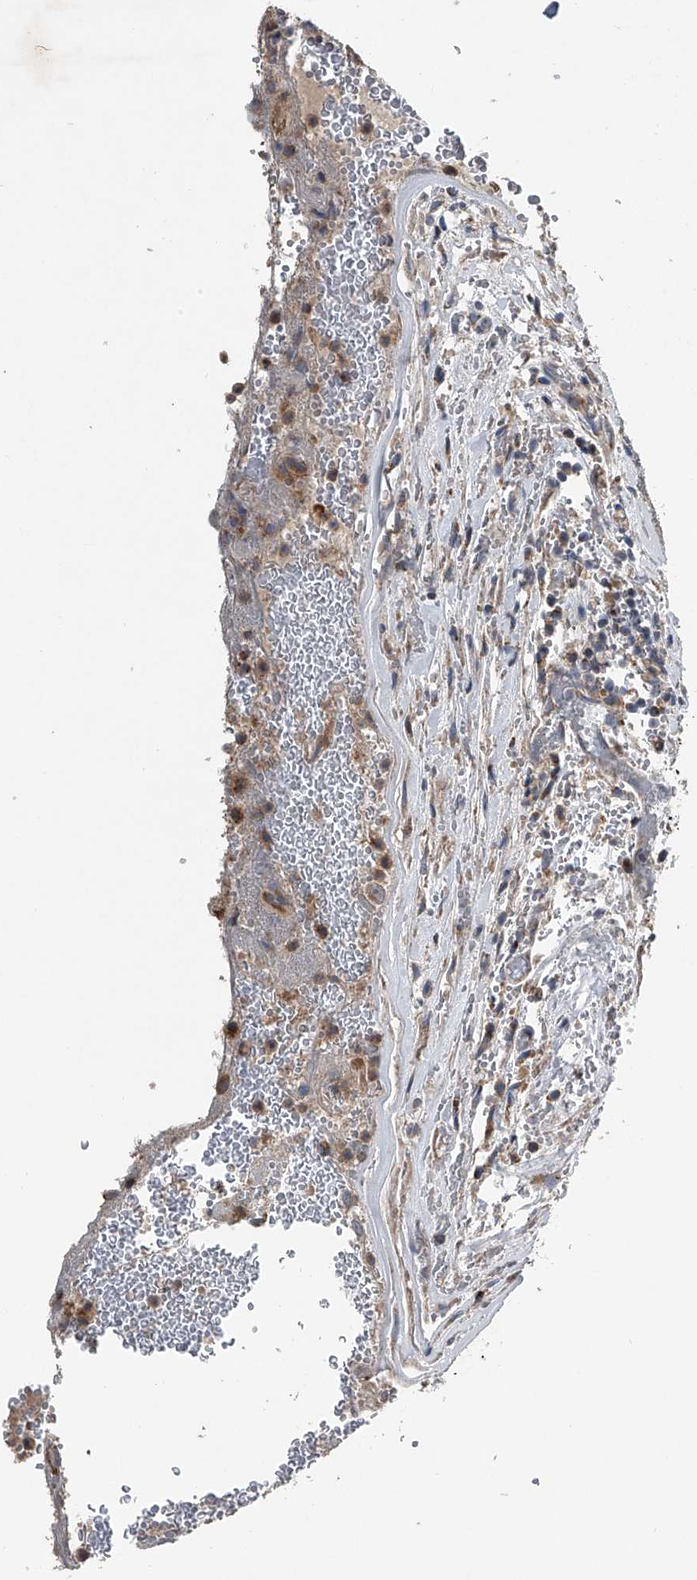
{"staining": {"intensity": "strong", "quantity": ">75%", "location": "cytoplasmic/membranous"}, "tissue": "thyroid cancer", "cell_type": "Tumor cells", "image_type": "cancer", "snomed": [{"axis": "morphology", "description": "Papillary adenocarcinoma, NOS"}, {"axis": "topography", "description": "Thyroid gland"}], "caption": "Immunohistochemistry of thyroid papillary adenocarcinoma exhibits high levels of strong cytoplasmic/membranous staining in approximately >75% of tumor cells.", "gene": "LYRM4", "patient": {"sex": "male", "age": 77}}